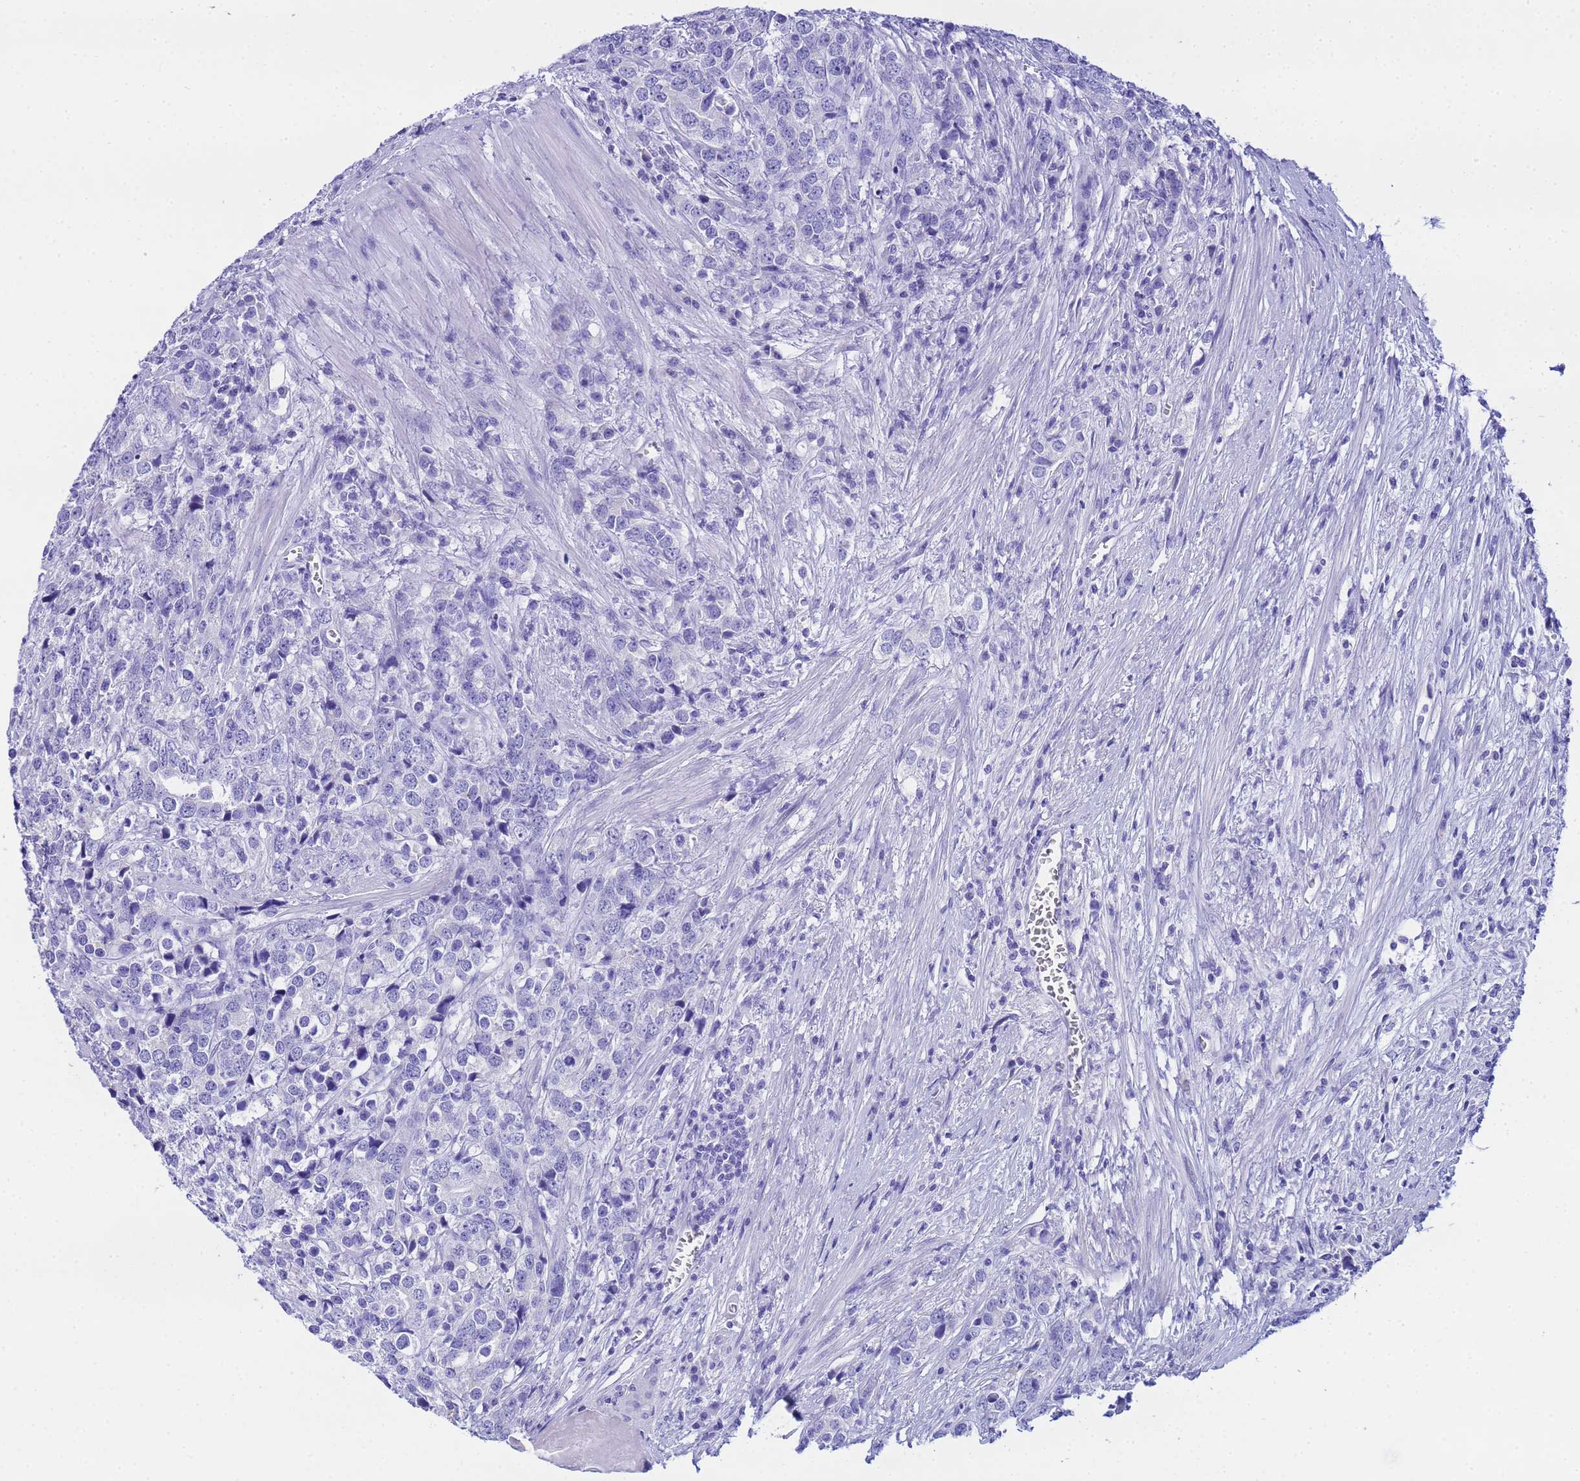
{"staining": {"intensity": "negative", "quantity": "none", "location": "none"}, "tissue": "prostate cancer", "cell_type": "Tumor cells", "image_type": "cancer", "snomed": [{"axis": "morphology", "description": "Adenocarcinoma, High grade"}, {"axis": "topography", "description": "Prostate"}], "caption": "The photomicrograph exhibits no significant staining in tumor cells of prostate cancer (high-grade adenocarcinoma).", "gene": "AQP12A", "patient": {"sex": "male", "age": 71}}